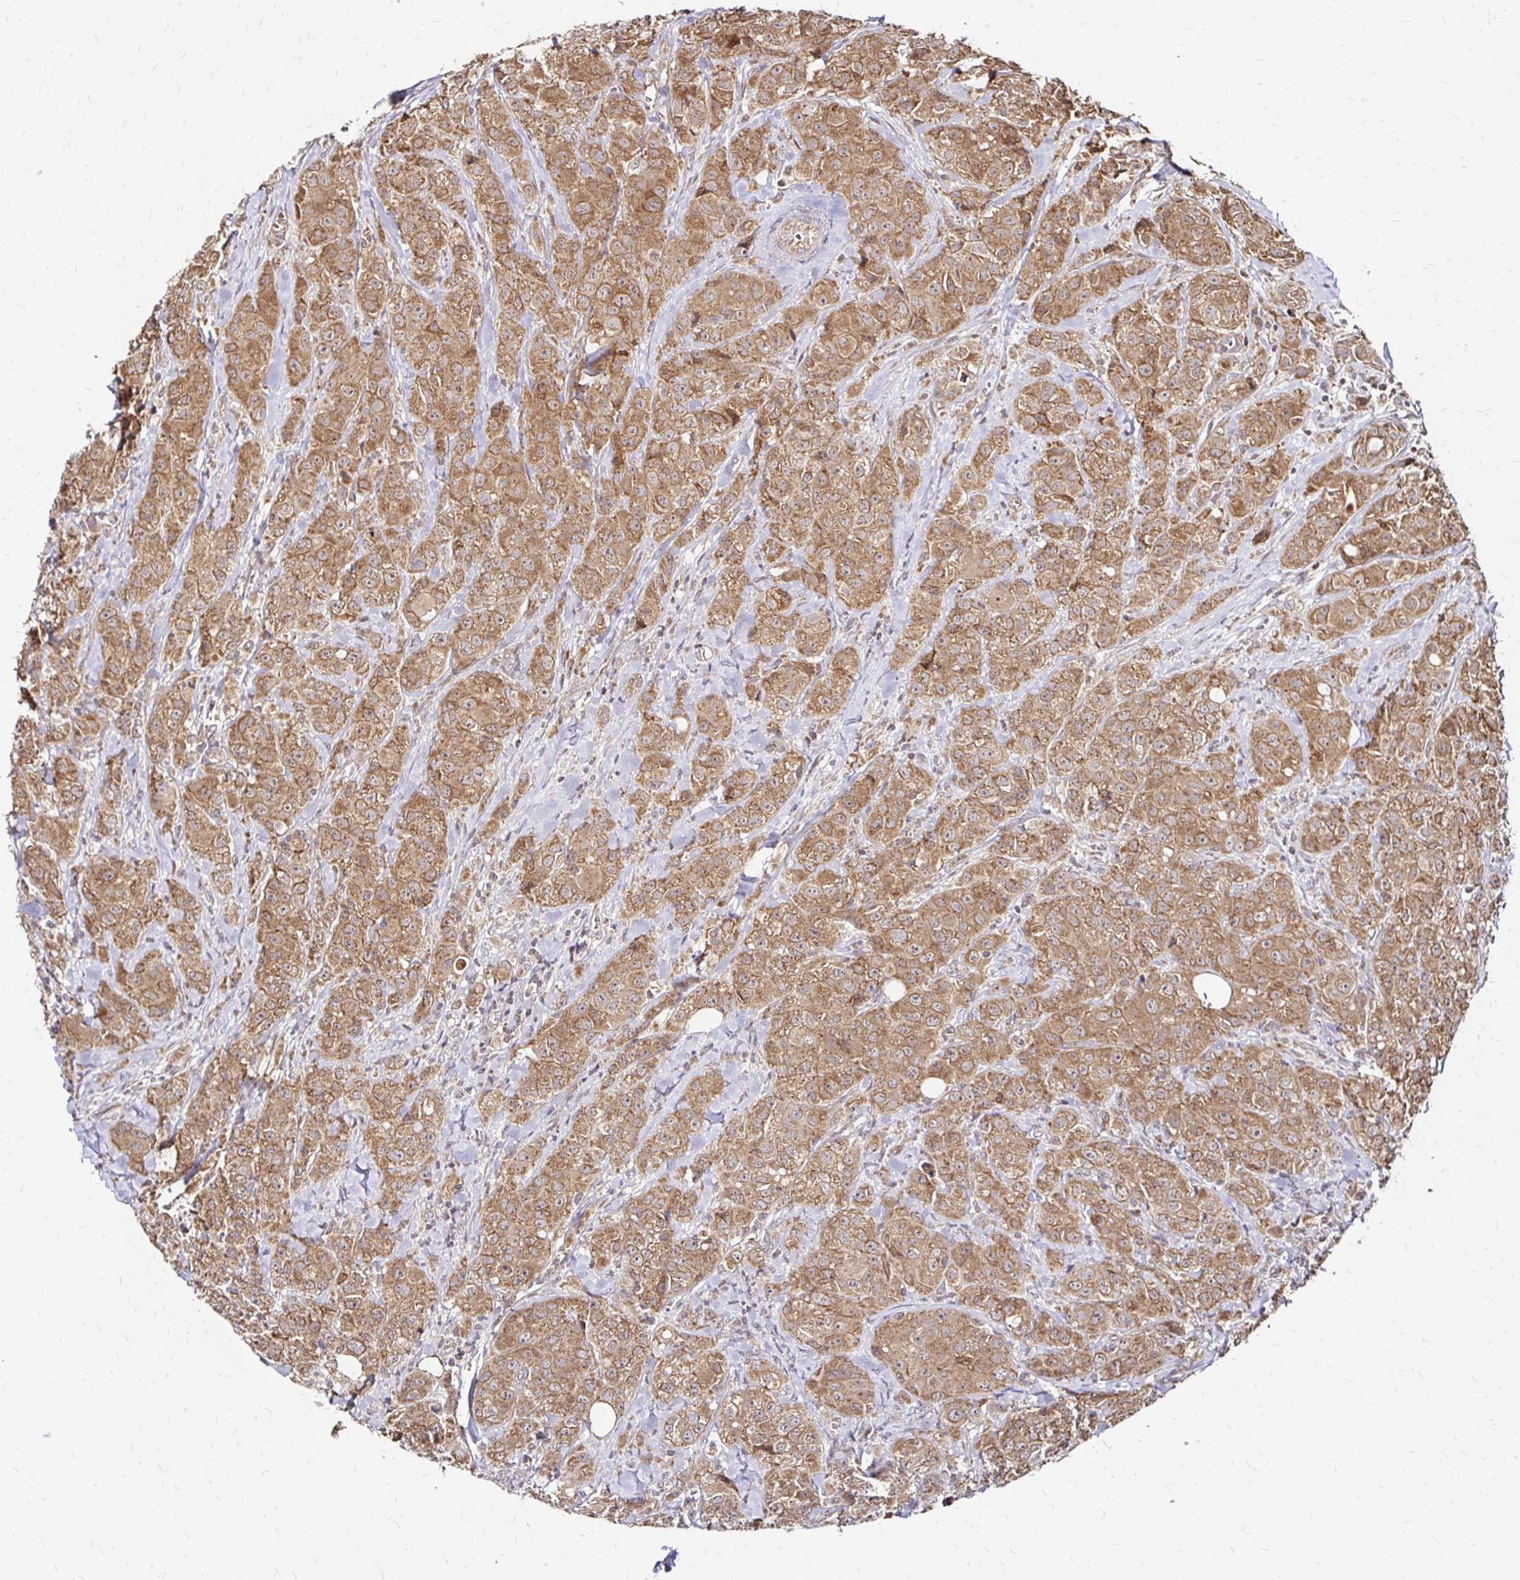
{"staining": {"intensity": "moderate", "quantity": ">75%", "location": "cytoplasmic/membranous"}, "tissue": "breast cancer", "cell_type": "Tumor cells", "image_type": "cancer", "snomed": [{"axis": "morphology", "description": "Normal tissue, NOS"}, {"axis": "morphology", "description": "Duct carcinoma"}, {"axis": "topography", "description": "Breast"}], "caption": "High-power microscopy captured an immunohistochemistry image of breast cancer, revealing moderate cytoplasmic/membranous staining in about >75% of tumor cells.", "gene": "ZW10", "patient": {"sex": "female", "age": 43}}